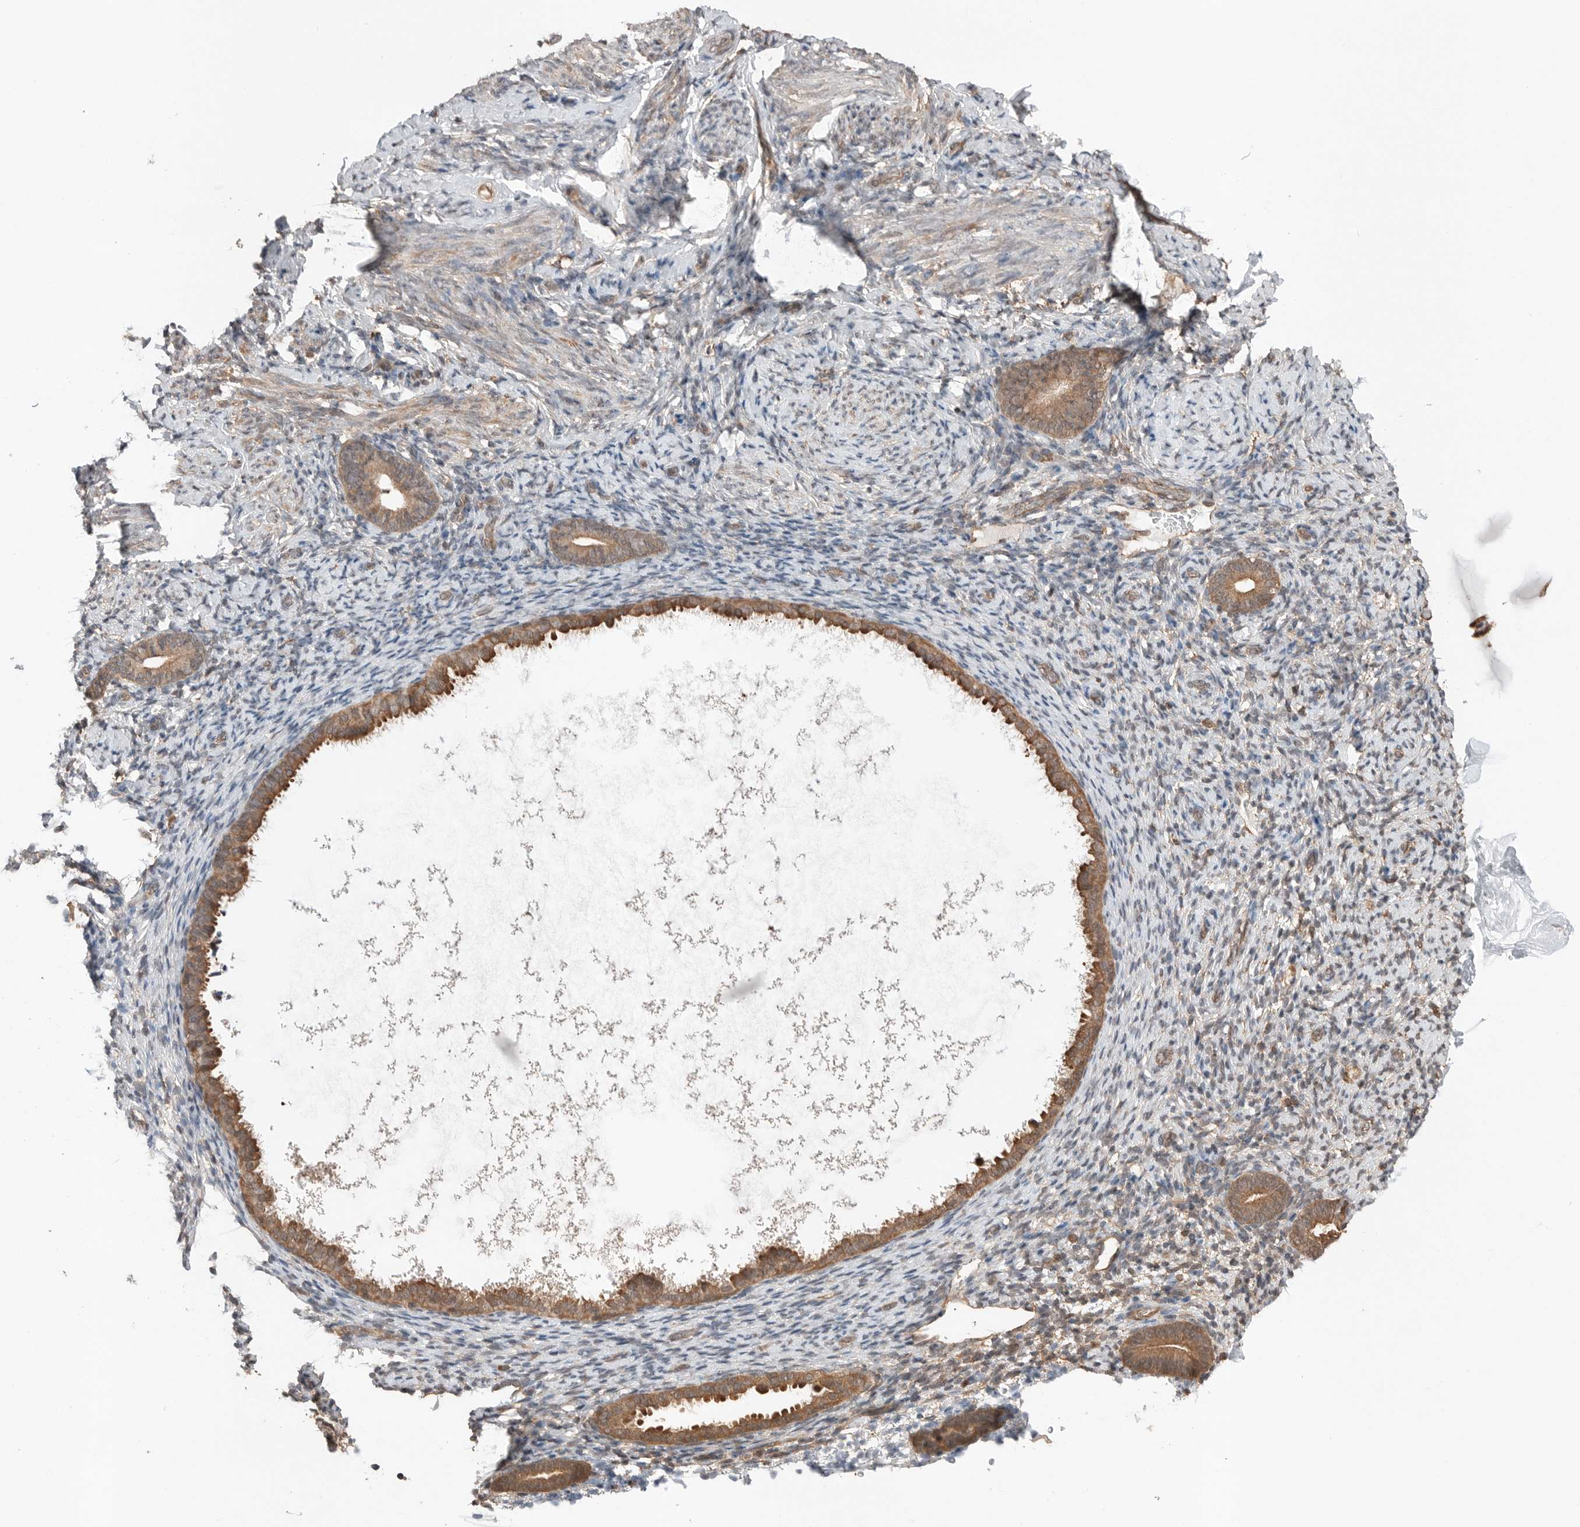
{"staining": {"intensity": "moderate", "quantity": "<25%", "location": "cytoplasmic/membranous"}, "tissue": "endometrium", "cell_type": "Cells in endometrial stroma", "image_type": "normal", "snomed": [{"axis": "morphology", "description": "Normal tissue, NOS"}, {"axis": "topography", "description": "Endometrium"}], "caption": "The micrograph demonstrates a brown stain indicating the presence of a protein in the cytoplasmic/membranous of cells in endometrial stroma in endometrium.", "gene": "PEAK1", "patient": {"sex": "female", "age": 51}}